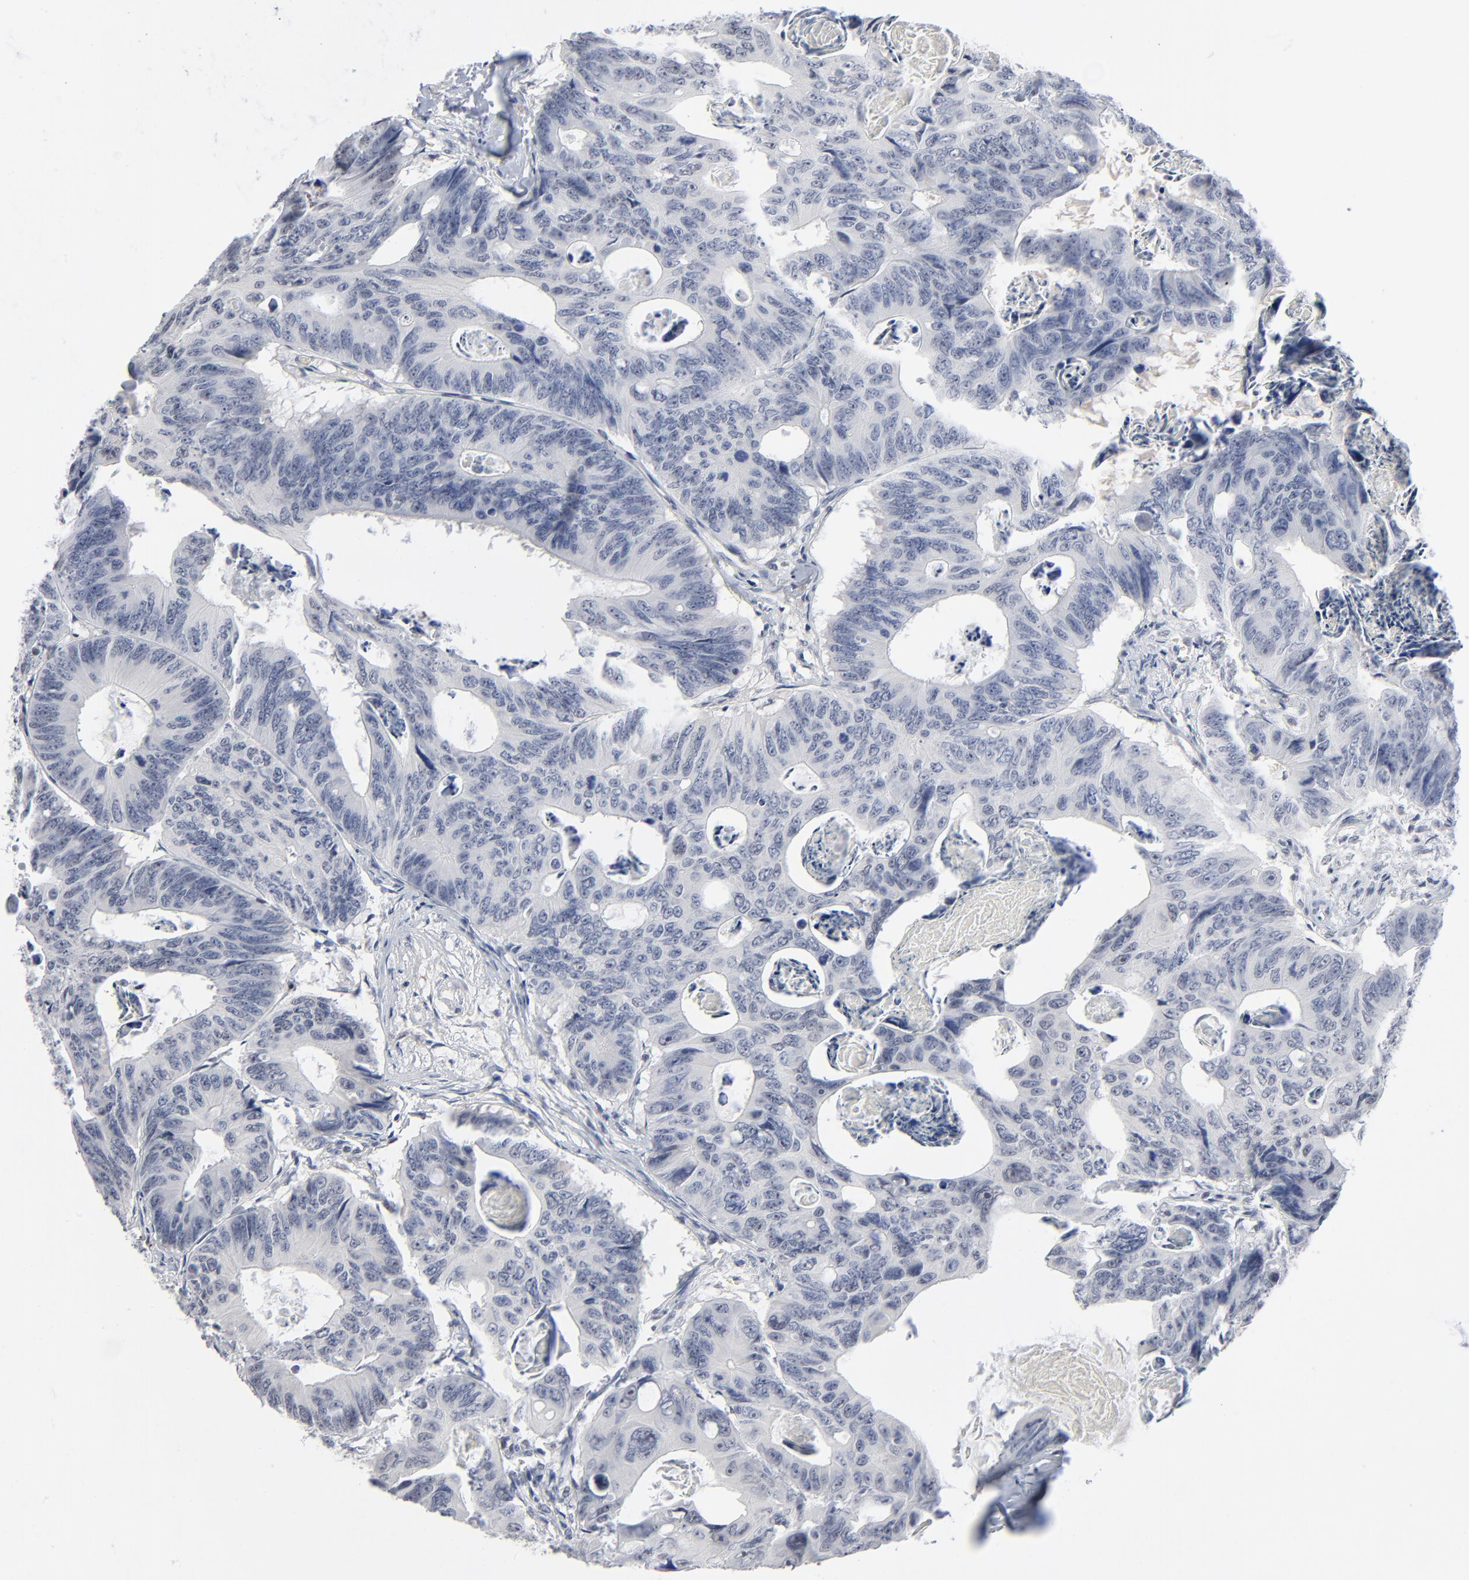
{"staining": {"intensity": "negative", "quantity": "none", "location": "none"}, "tissue": "colorectal cancer", "cell_type": "Tumor cells", "image_type": "cancer", "snomed": [{"axis": "morphology", "description": "Adenocarcinoma, NOS"}, {"axis": "topography", "description": "Colon"}], "caption": "Protein analysis of colorectal cancer shows no significant positivity in tumor cells.", "gene": "MPHOSPH6", "patient": {"sex": "female", "age": 55}}